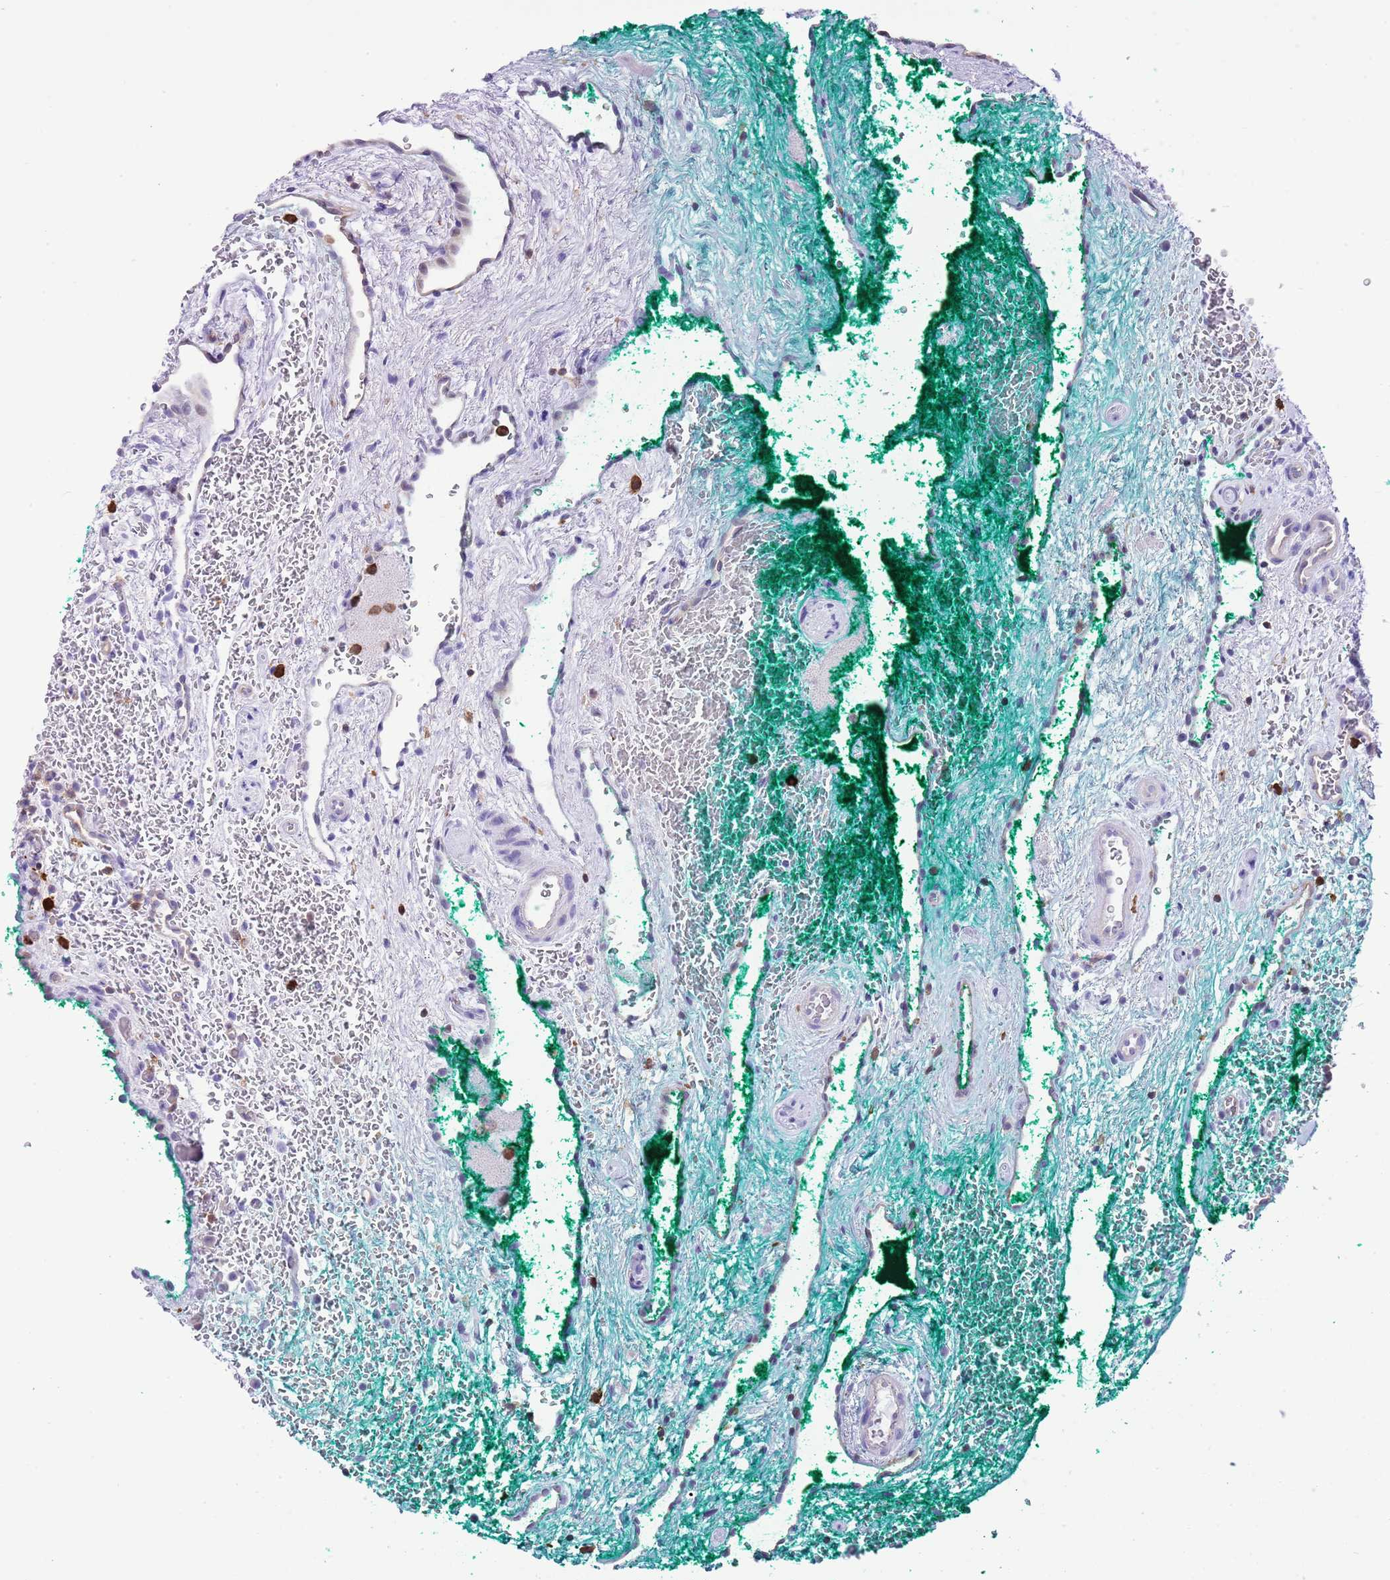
{"staining": {"intensity": "negative", "quantity": "none", "location": "none"}, "tissue": "prostate cancer", "cell_type": "Tumor cells", "image_type": "cancer", "snomed": [{"axis": "morphology", "description": "Adenocarcinoma, High grade"}, {"axis": "topography", "description": "Prostate"}], "caption": "A photomicrograph of human high-grade adenocarcinoma (prostate) is negative for staining in tumor cells.", "gene": "EFHD2", "patient": {"sex": "male", "age": 56}}